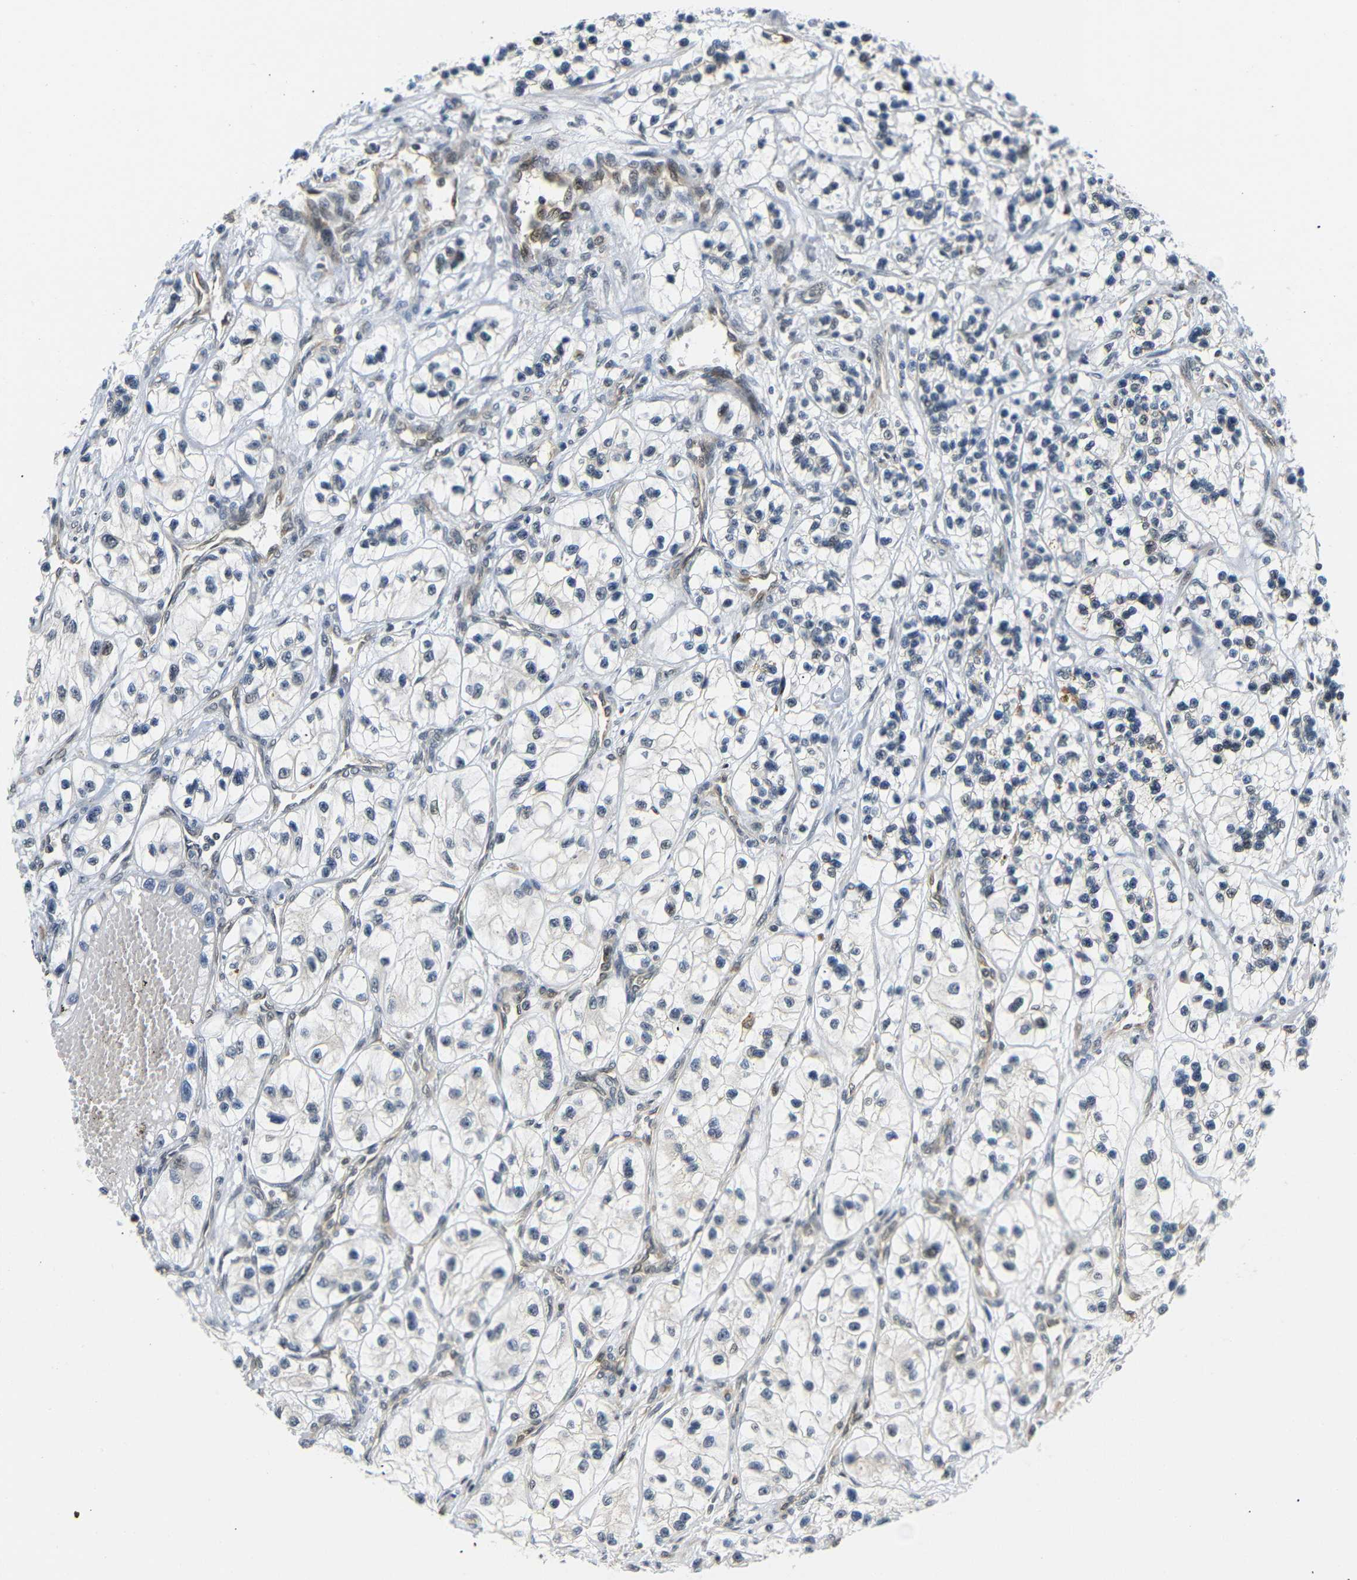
{"staining": {"intensity": "weak", "quantity": "<25%", "location": "cytoplasmic/membranous,nuclear"}, "tissue": "renal cancer", "cell_type": "Tumor cells", "image_type": "cancer", "snomed": [{"axis": "morphology", "description": "Adenocarcinoma, NOS"}, {"axis": "topography", "description": "Kidney"}], "caption": "A histopathology image of adenocarcinoma (renal) stained for a protein shows no brown staining in tumor cells.", "gene": "GJA5", "patient": {"sex": "female", "age": 57}}